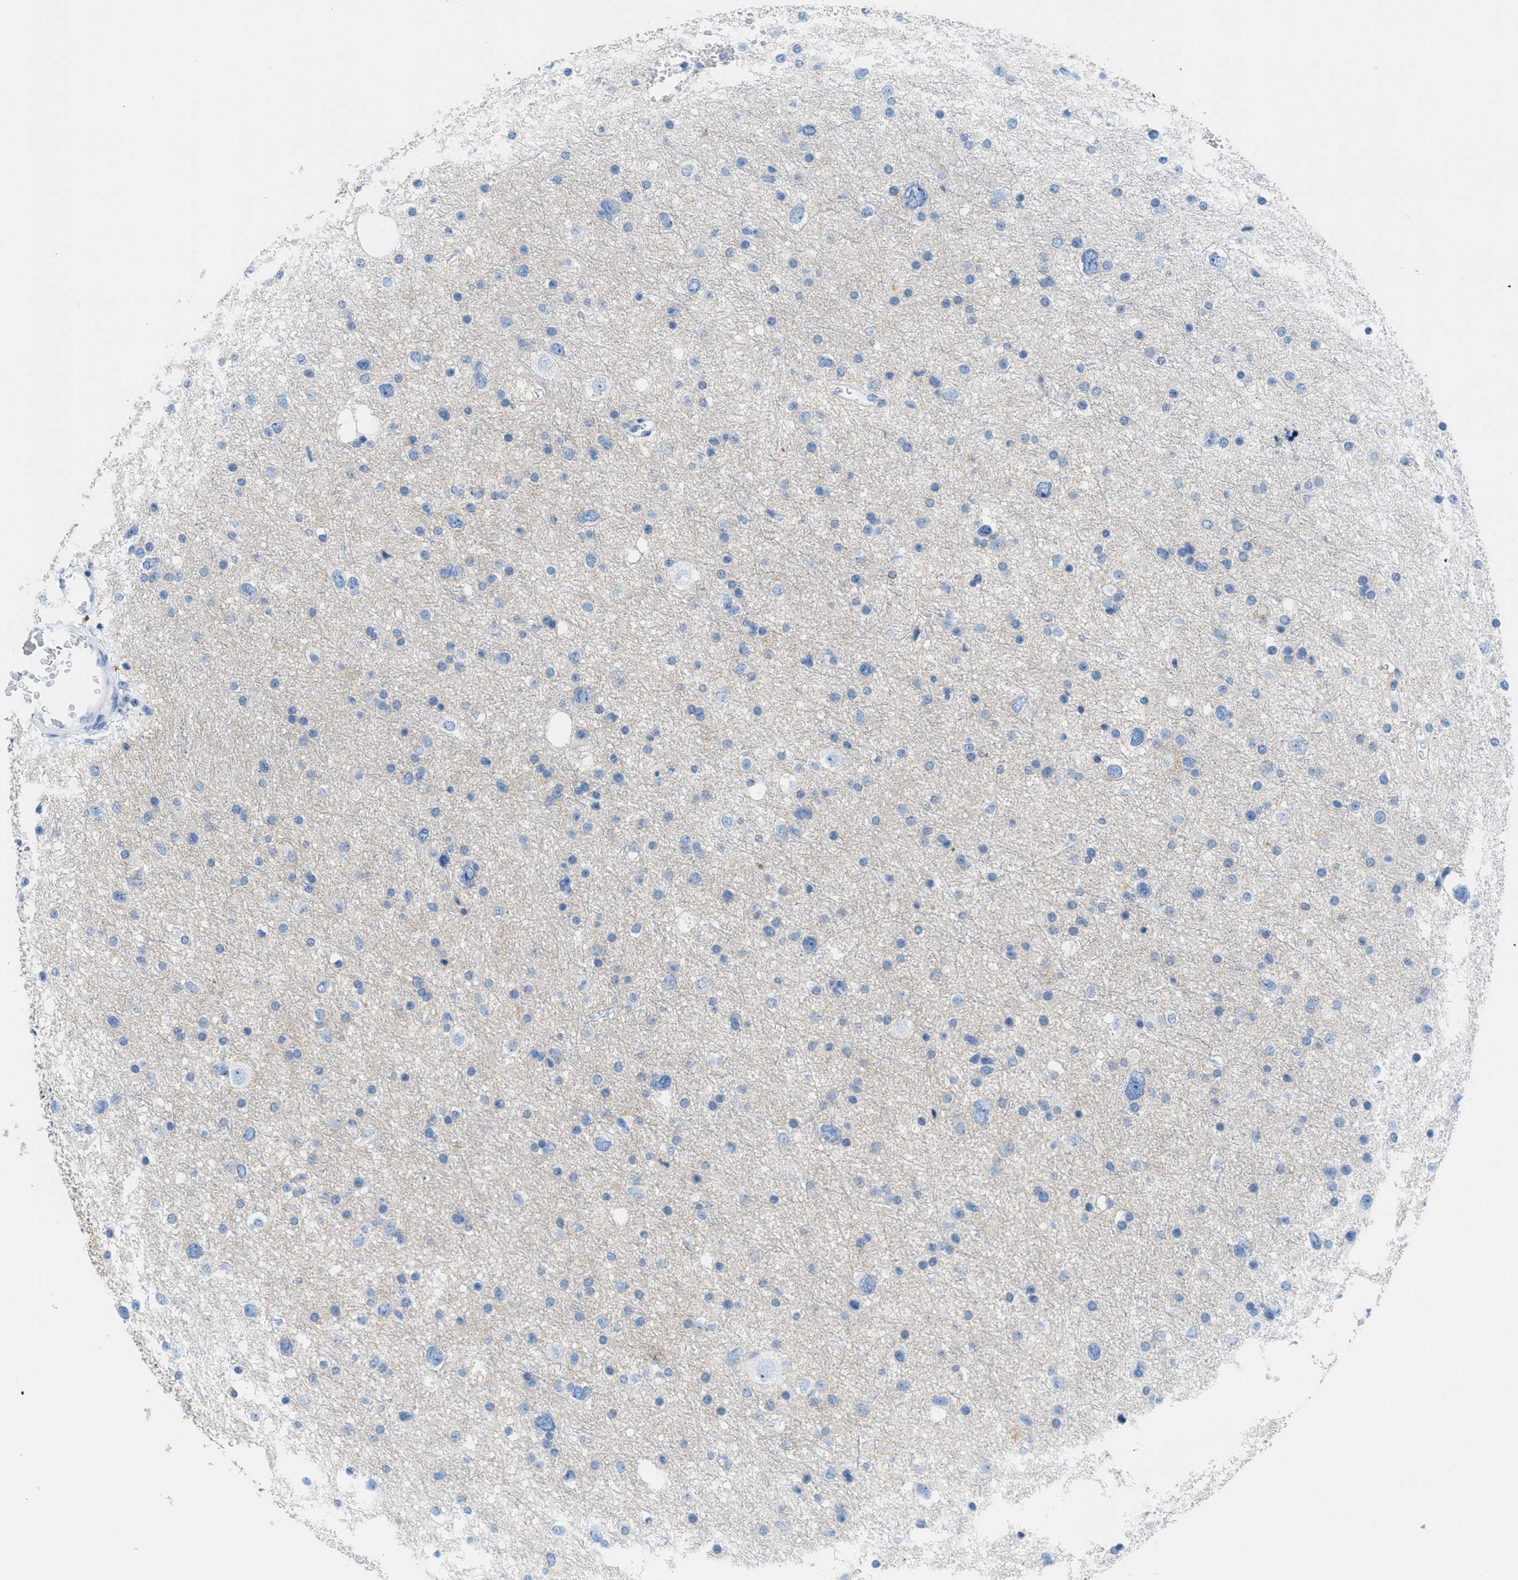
{"staining": {"intensity": "negative", "quantity": "none", "location": "none"}, "tissue": "glioma", "cell_type": "Tumor cells", "image_type": "cancer", "snomed": [{"axis": "morphology", "description": "Glioma, malignant, Low grade"}, {"axis": "topography", "description": "Brain"}], "caption": "Immunohistochemistry of glioma exhibits no positivity in tumor cells.", "gene": "GPM6A", "patient": {"sex": "female", "age": 37}}